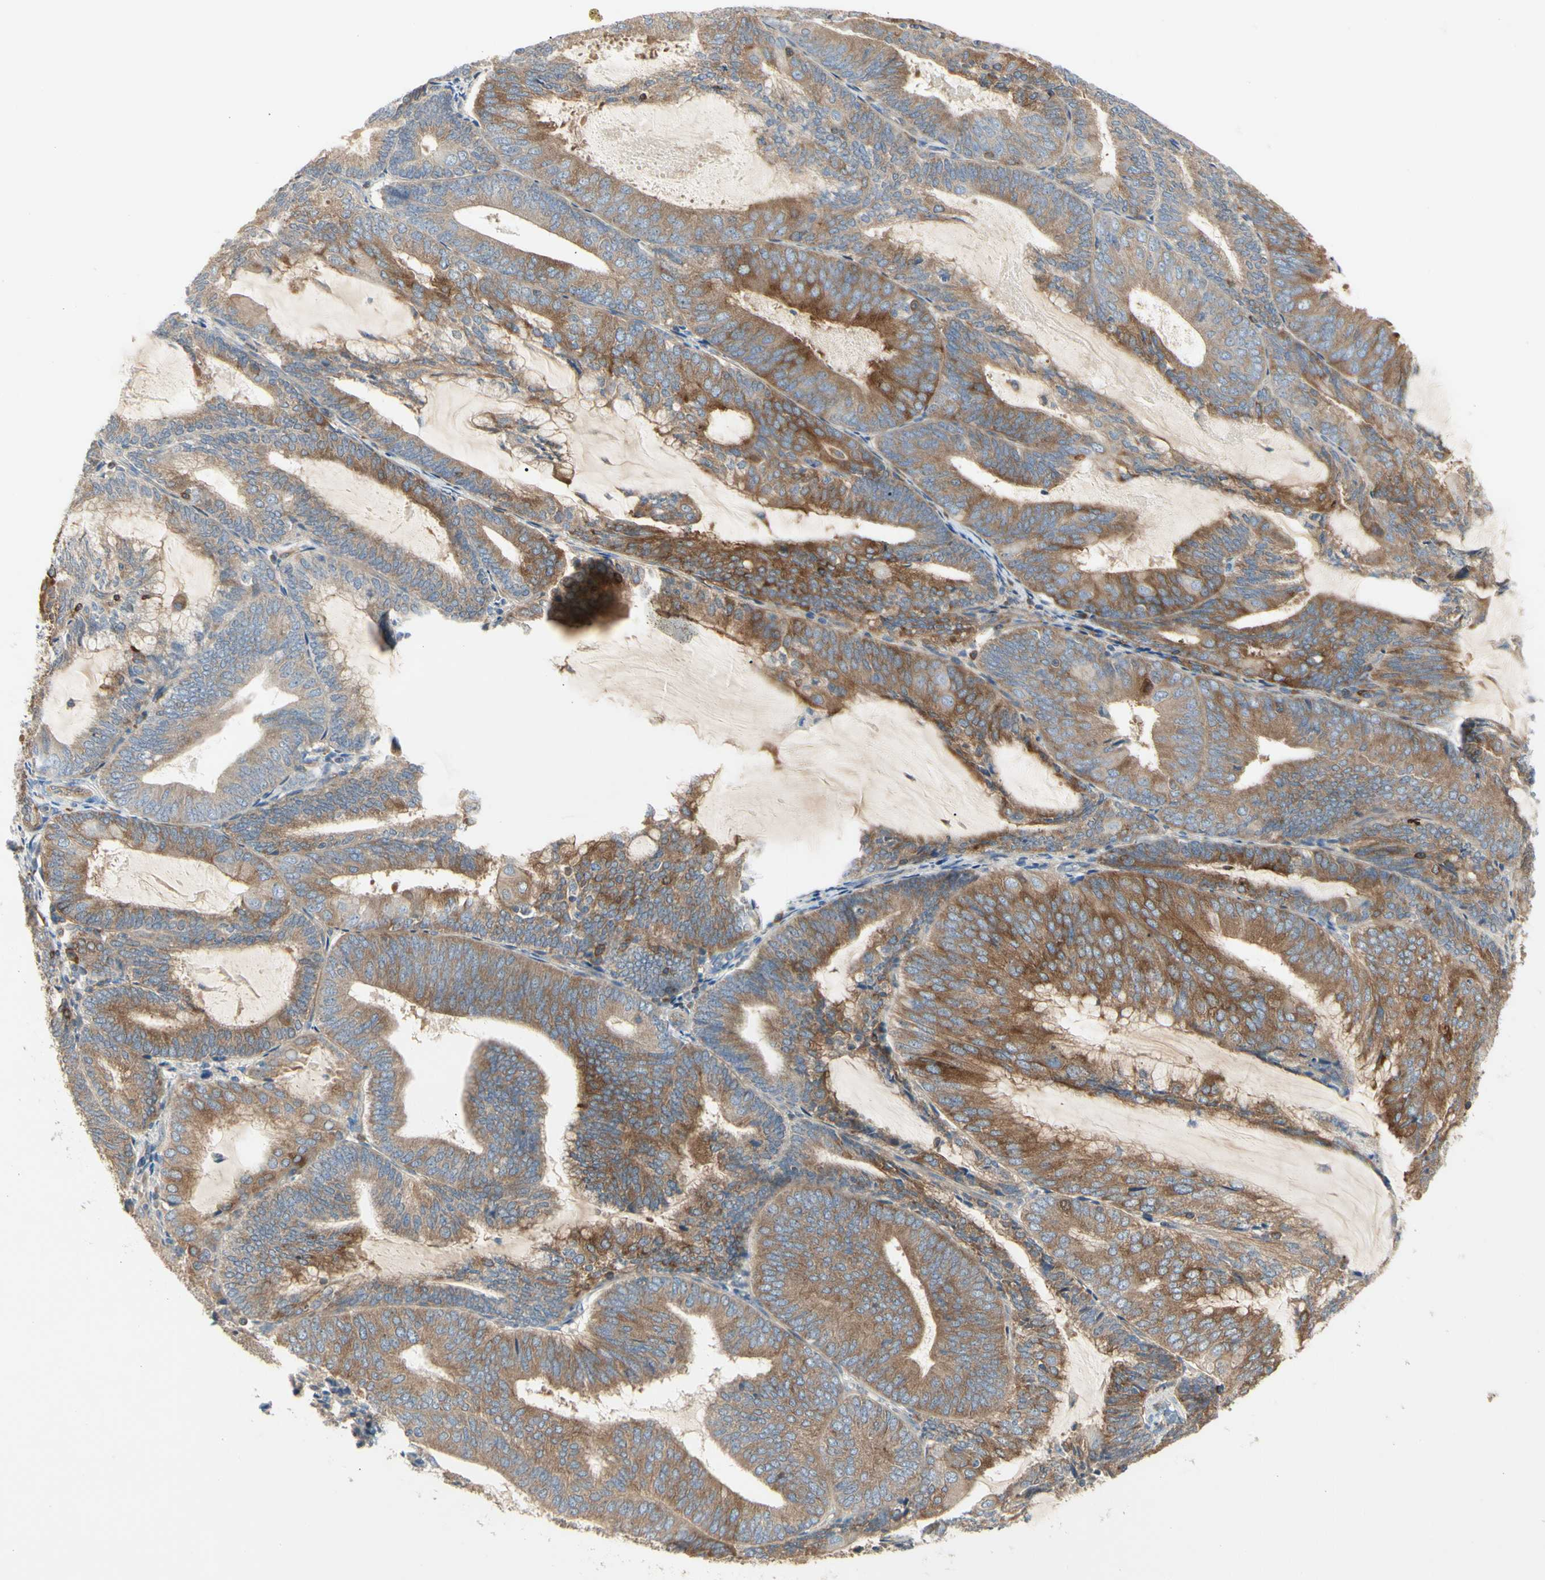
{"staining": {"intensity": "moderate", "quantity": ">75%", "location": "cytoplasmic/membranous"}, "tissue": "endometrial cancer", "cell_type": "Tumor cells", "image_type": "cancer", "snomed": [{"axis": "morphology", "description": "Adenocarcinoma, NOS"}, {"axis": "topography", "description": "Endometrium"}], "caption": "Protein staining displays moderate cytoplasmic/membranous expression in approximately >75% of tumor cells in endometrial cancer (adenocarcinoma). (Stains: DAB in brown, nuclei in blue, Microscopy: brightfield microscopy at high magnification).", "gene": "NFKB2", "patient": {"sex": "female", "age": 81}}